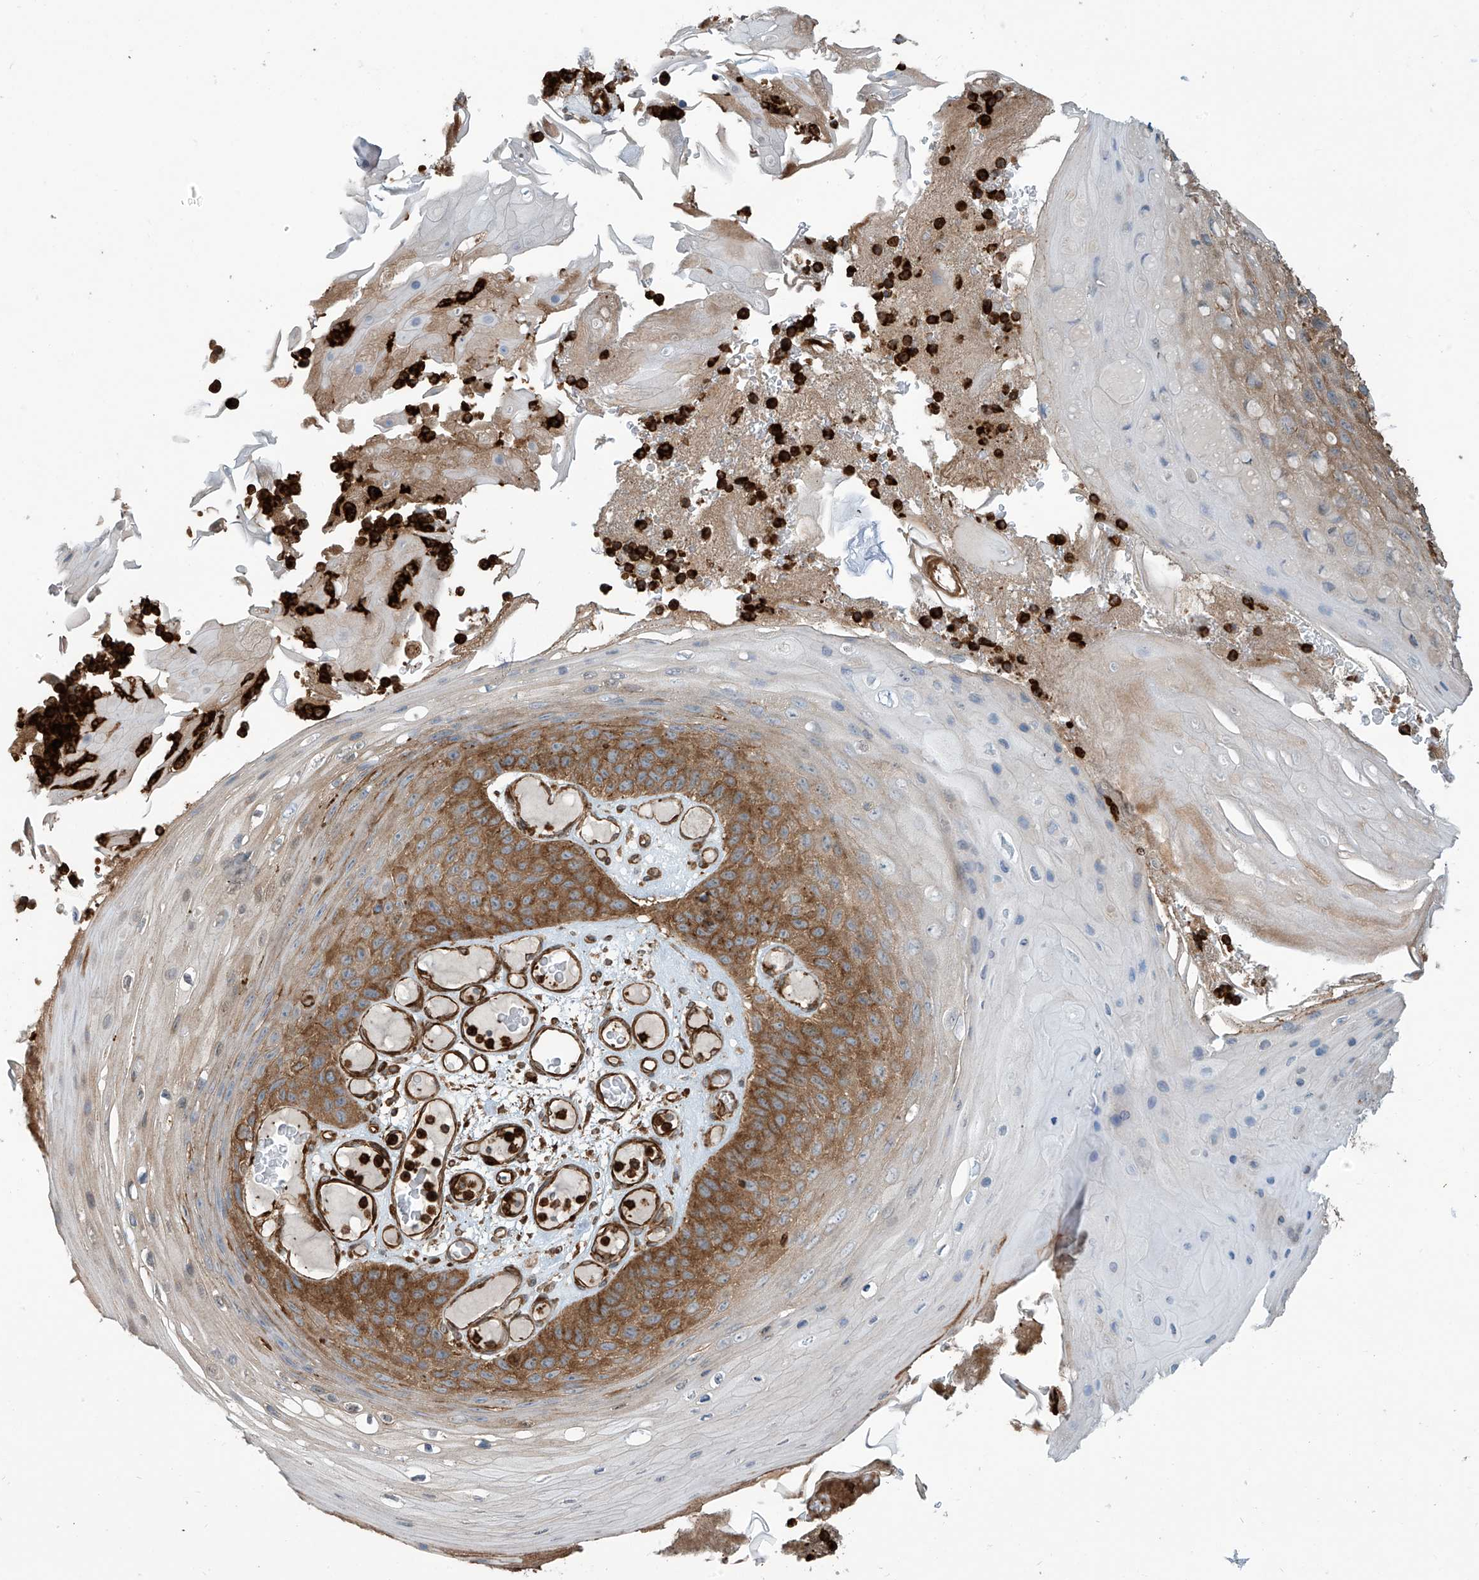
{"staining": {"intensity": "moderate", "quantity": ">75%", "location": "cytoplasmic/membranous"}, "tissue": "skin cancer", "cell_type": "Tumor cells", "image_type": "cancer", "snomed": [{"axis": "morphology", "description": "Squamous cell carcinoma, NOS"}, {"axis": "topography", "description": "Skin"}], "caption": "Squamous cell carcinoma (skin) was stained to show a protein in brown. There is medium levels of moderate cytoplasmic/membranous staining in about >75% of tumor cells.", "gene": "SLC9A2", "patient": {"sex": "female", "age": 88}}